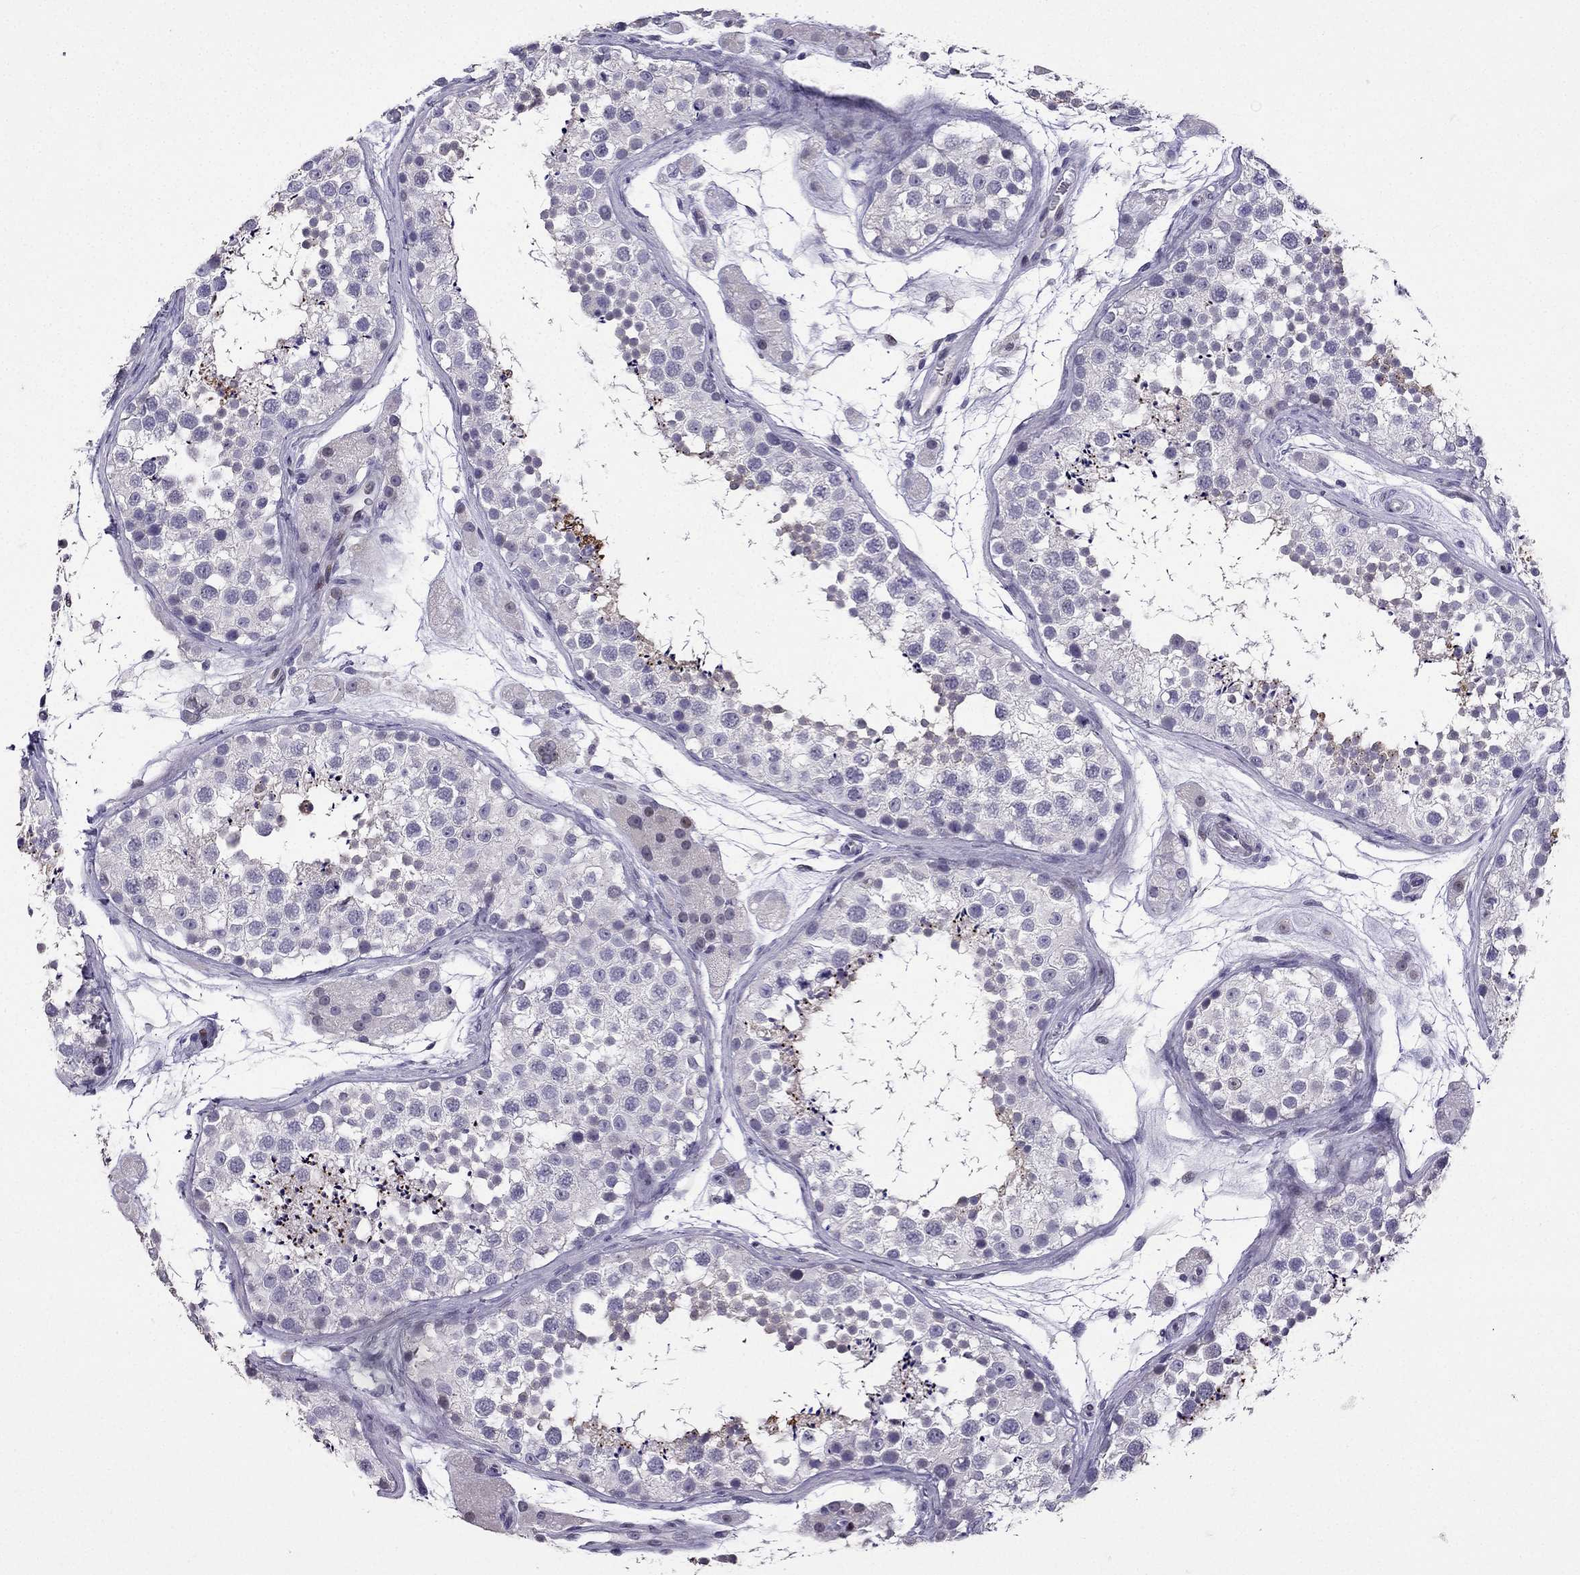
{"staining": {"intensity": "strong", "quantity": "<25%", "location": "cytoplasmic/membranous"}, "tissue": "testis", "cell_type": "Cells in seminiferous ducts", "image_type": "normal", "snomed": [{"axis": "morphology", "description": "Normal tissue, NOS"}, {"axis": "topography", "description": "Testis"}], "caption": "A medium amount of strong cytoplasmic/membranous staining is seen in approximately <25% of cells in seminiferous ducts in unremarkable testis.", "gene": "TTN", "patient": {"sex": "male", "age": 41}}